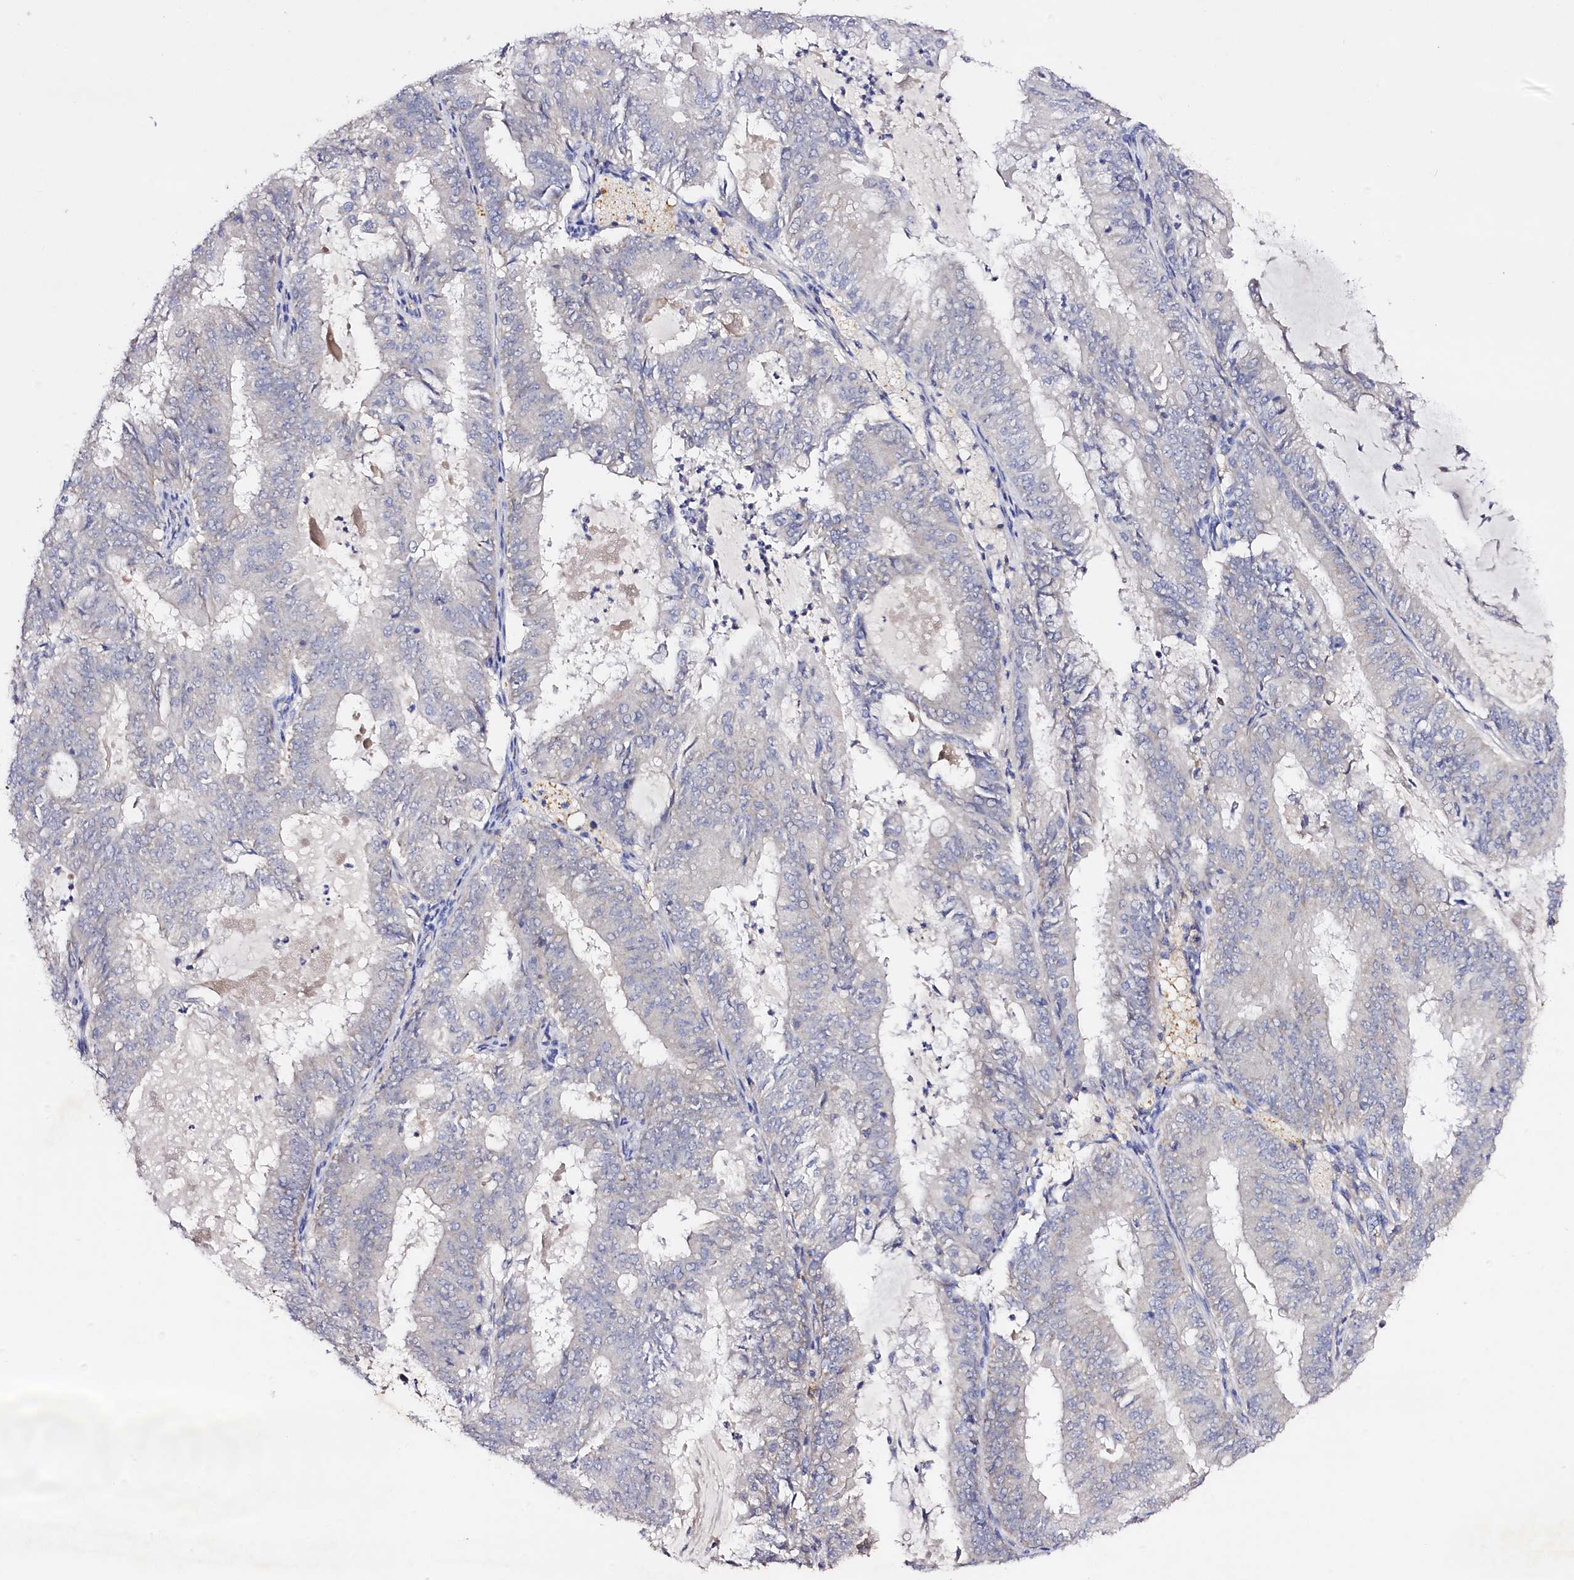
{"staining": {"intensity": "negative", "quantity": "none", "location": "none"}, "tissue": "endometrial cancer", "cell_type": "Tumor cells", "image_type": "cancer", "snomed": [{"axis": "morphology", "description": "Adenocarcinoma, NOS"}, {"axis": "topography", "description": "Endometrium"}], "caption": "Tumor cells are negative for protein expression in human adenocarcinoma (endometrial). (DAB (3,3'-diaminobenzidine) immunohistochemistry with hematoxylin counter stain).", "gene": "SLC7A1", "patient": {"sex": "female", "age": 57}}